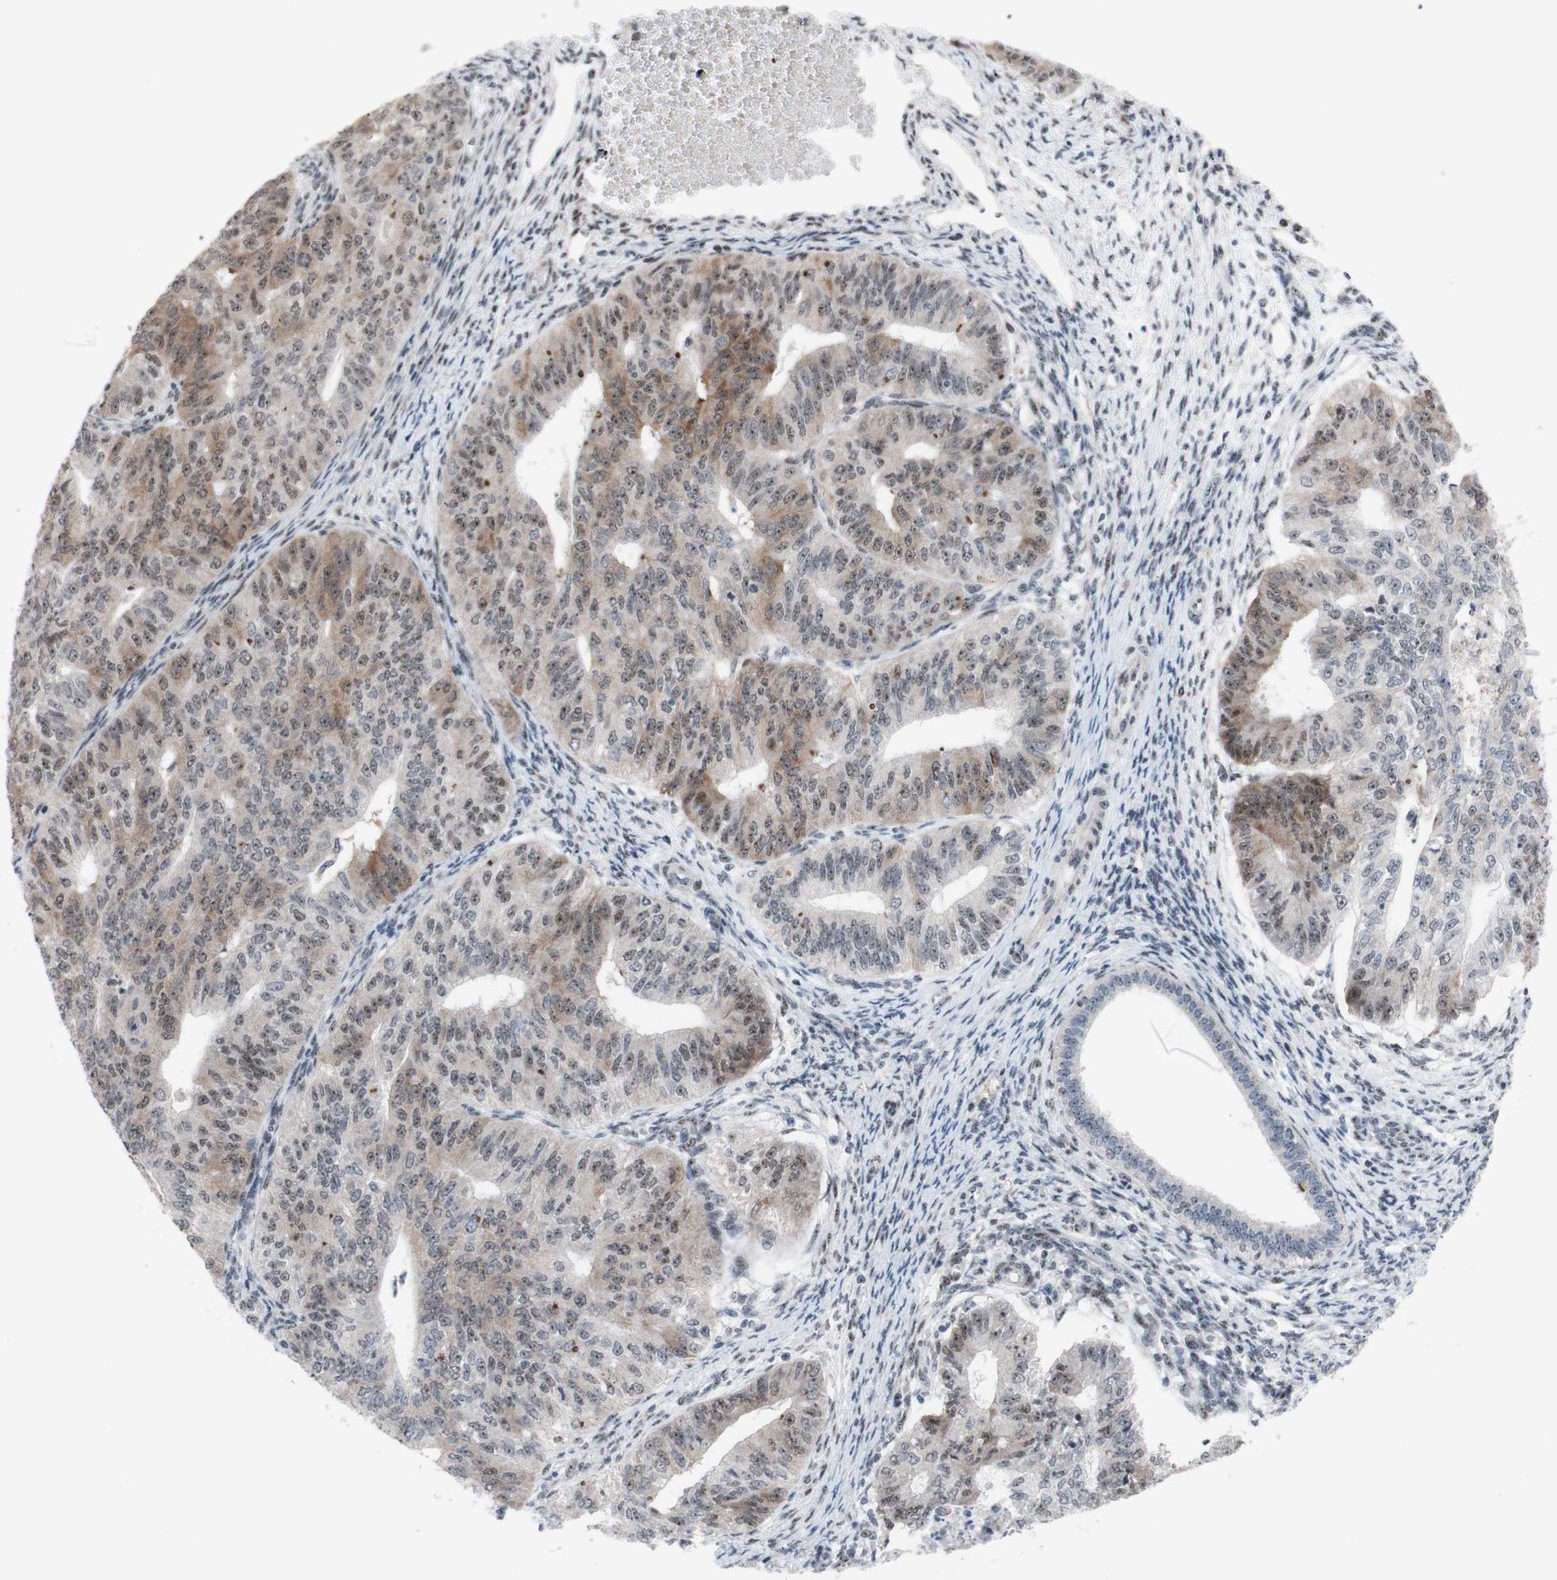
{"staining": {"intensity": "weak", "quantity": ">75%", "location": "cytoplasmic/membranous,nuclear"}, "tissue": "endometrial cancer", "cell_type": "Tumor cells", "image_type": "cancer", "snomed": [{"axis": "morphology", "description": "Adenocarcinoma, NOS"}, {"axis": "topography", "description": "Endometrium"}], "caption": "Endometrial cancer (adenocarcinoma) tissue displays weak cytoplasmic/membranous and nuclear staining in approximately >75% of tumor cells, visualized by immunohistochemistry.", "gene": "POLR1A", "patient": {"sex": "female", "age": 32}}